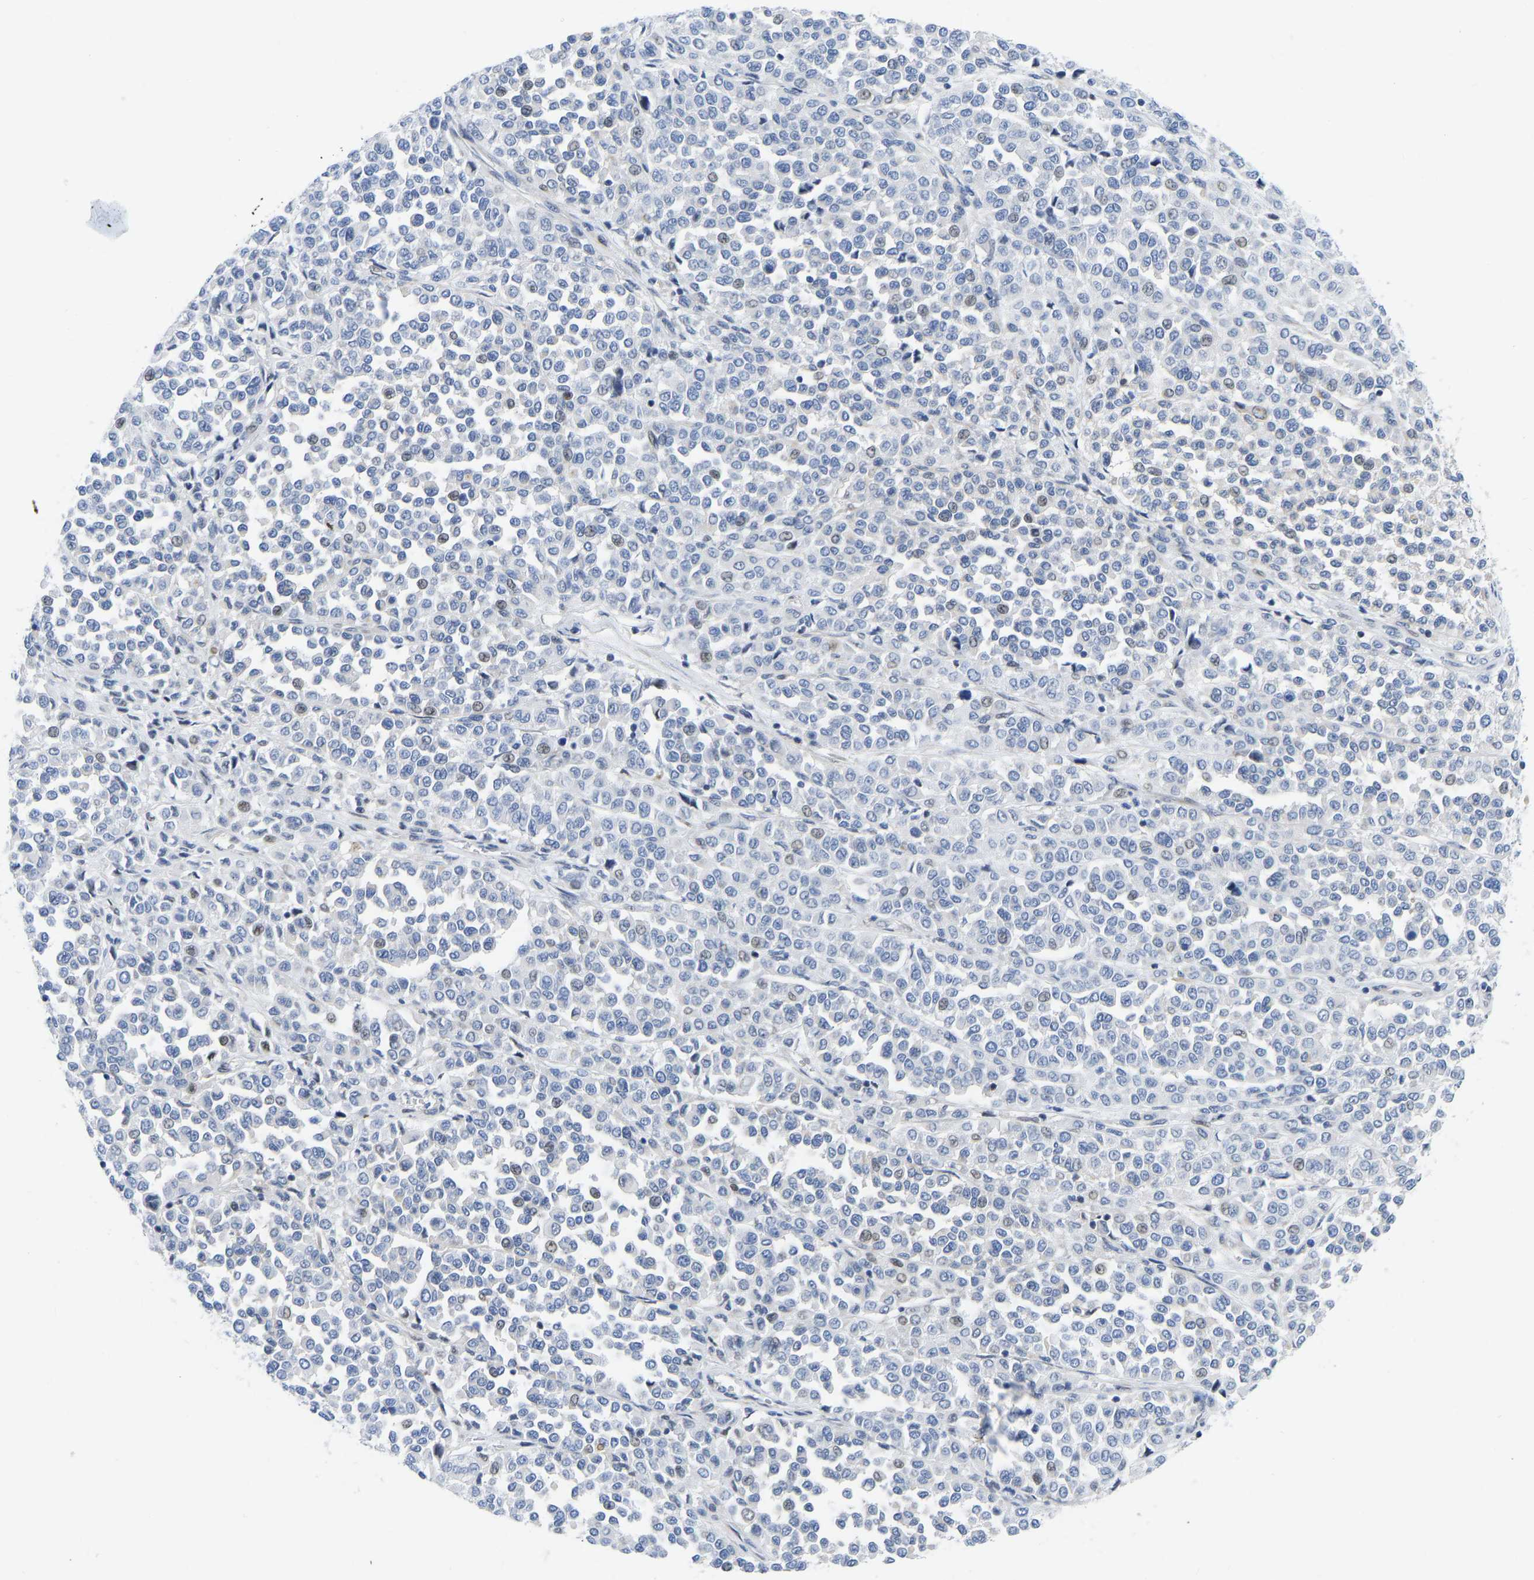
{"staining": {"intensity": "weak", "quantity": "<25%", "location": "nuclear"}, "tissue": "melanoma", "cell_type": "Tumor cells", "image_type": "cancer", "snomed": [{"axis": "morphology", "description": "Malignant melanoma, Metastatic site"}, {"axis": "topography", "description": "Pancreas"}], "caption": "Immunohistochemistry photomicrograph of human malignant melanoma (metastatic site) stained for a protein (brown), which displays no staining in tumor cells.", "gene": "HDAC5", "patient": {"sex": "female", "age": 30}}